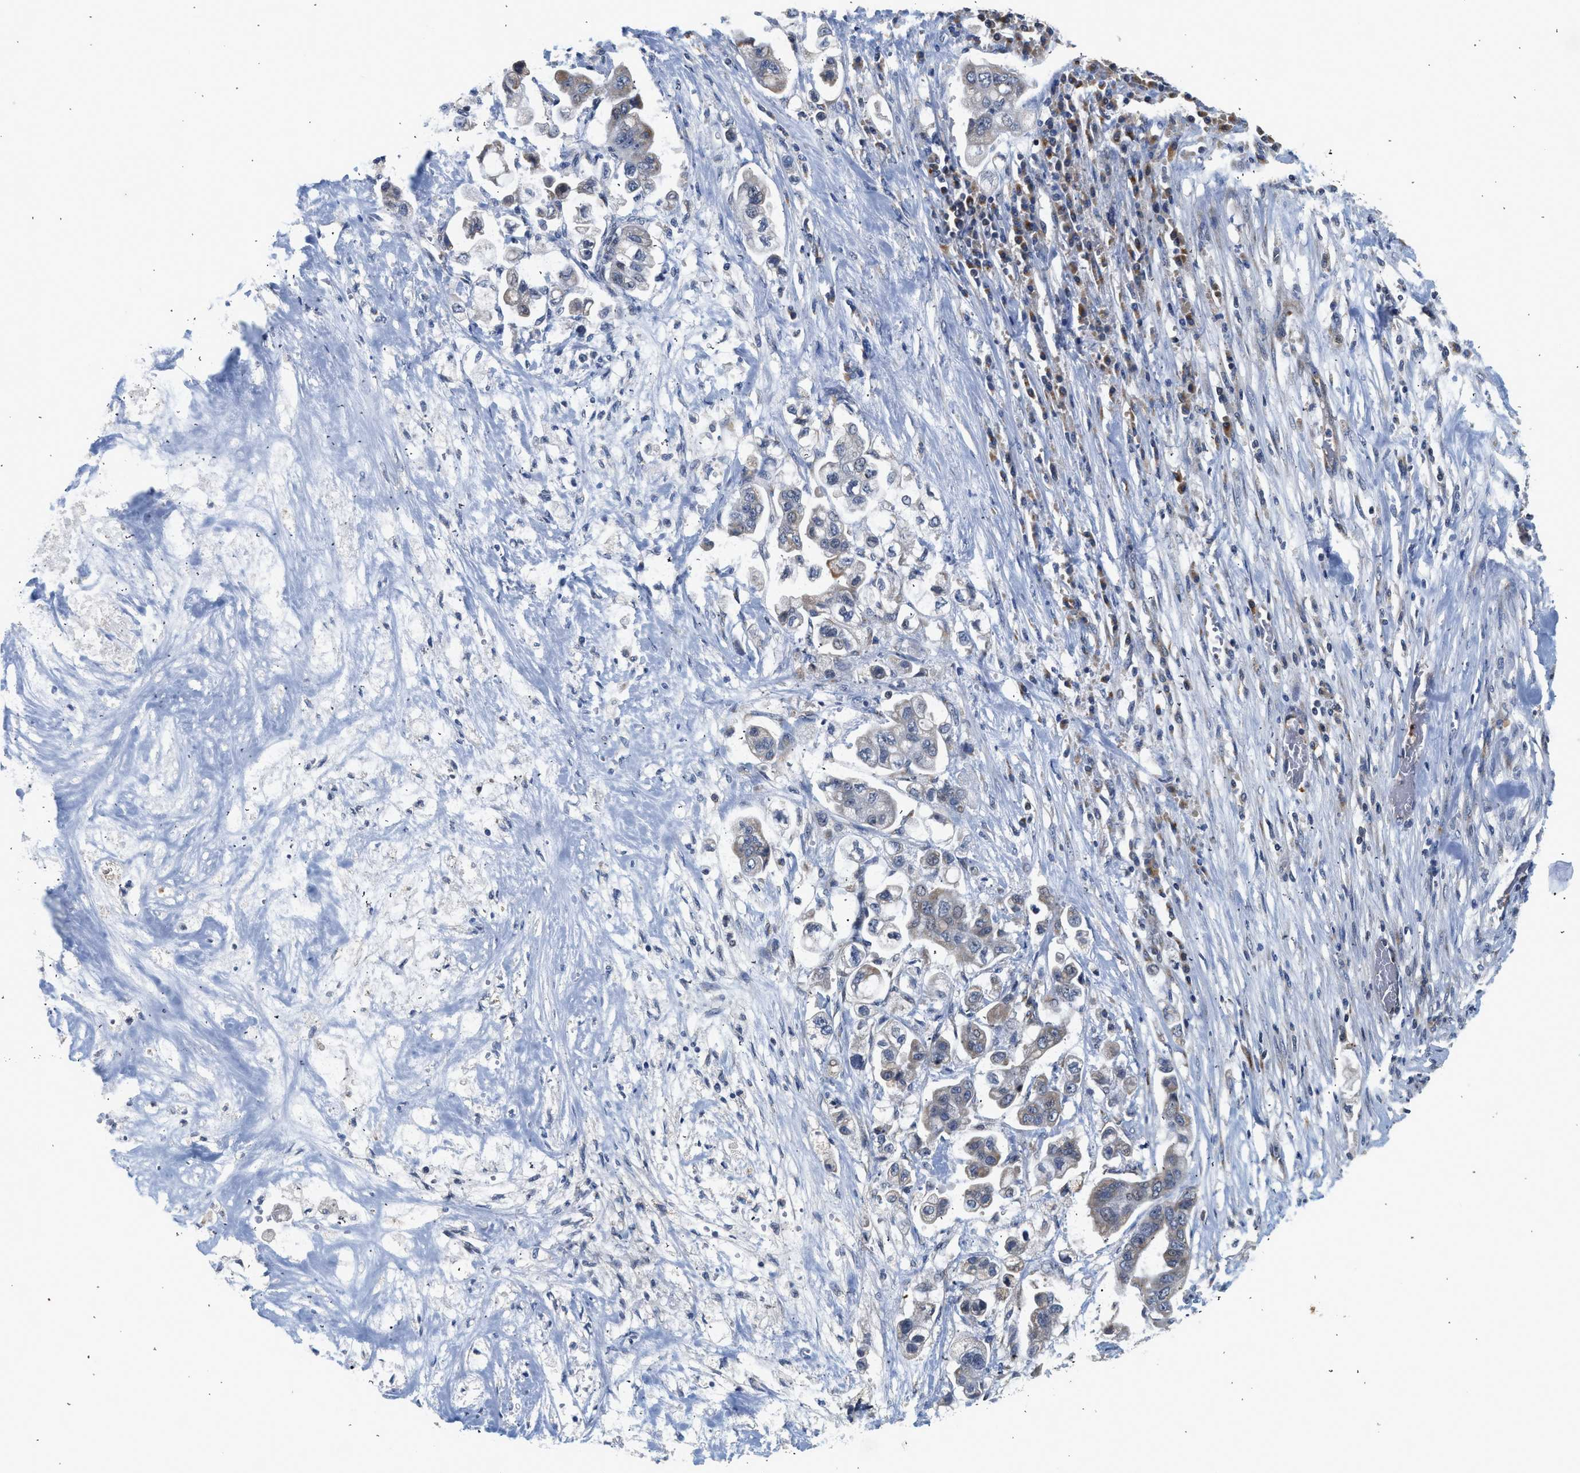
{"staining": {"intensity": "weak", "quantity": "25%-75%", "location": "cytoplasmic/membranous"}, "tissue": "stomach cancer", "cell_type": "Tumor cells", "image_type": "cancer", "snomed": [{"axis": "morphology", "description": "Adenocarcinoma, NOS"}, {"axis": "topography", "description": "Stomach"}], "caption": "Immunohistochemical staining of human stomach adenocarcinoma shows weak cytoplasmic/membranous protein staining in approximately 25%-75% of tumor cells.", "gene": "PIM1", "patient": {"sex": "male", "age": 62}}